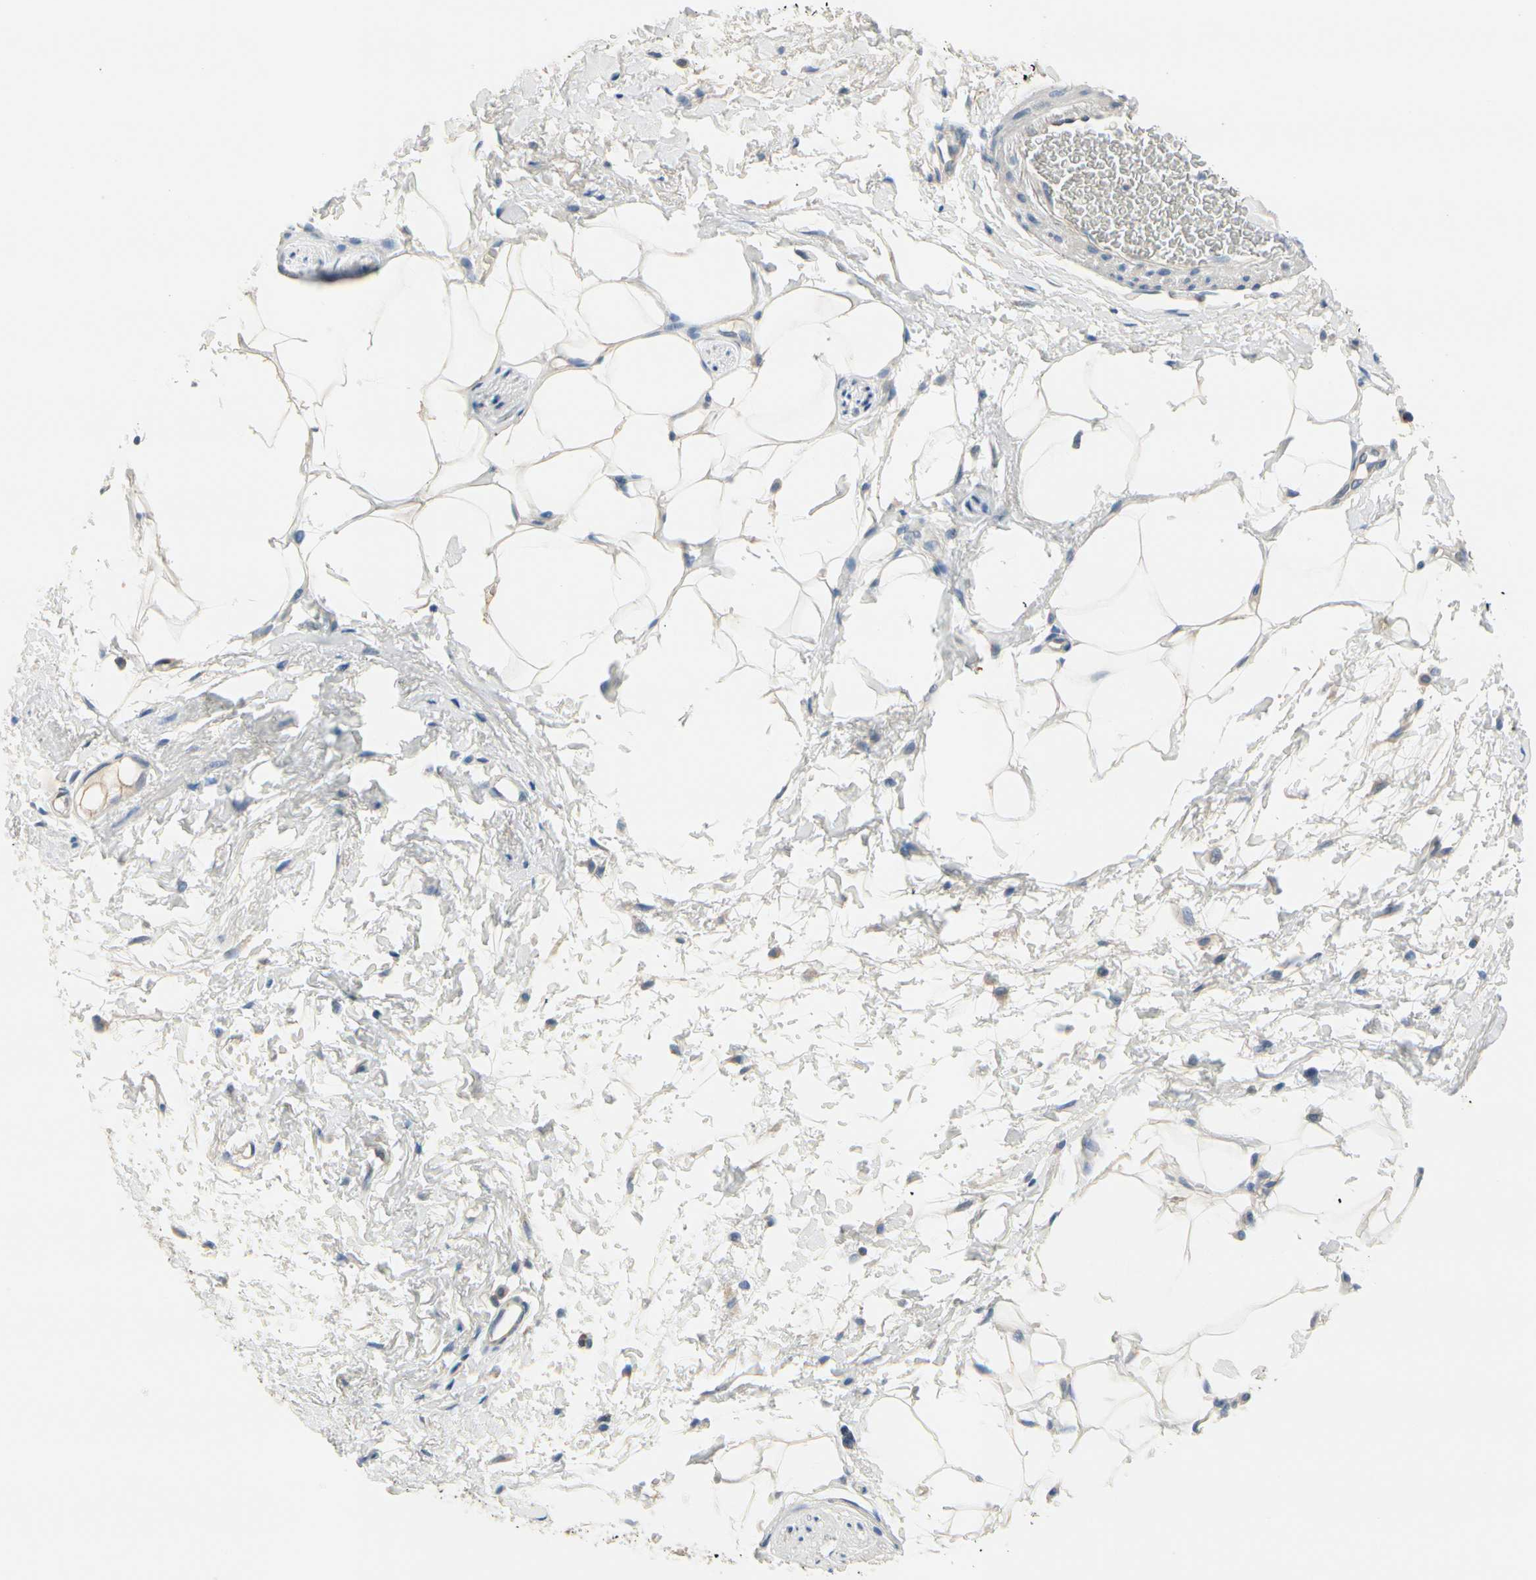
{"staining": {"intensity": "negative", "quantity": "none", "location": "none"}, "tissue": "adipose tissue", "cell_type": "Adipocytes", "image_type": "normal", "snomed": [{"axis": "morphology", "description": "Normal tissue, NOS"}, {"axis": "topography", "description": "Soft tissue"}, {"axis": "topography", "description": "Peripheral nerve tissue"}], "caption": "IHC histopathology image of benign human adipose tissue stained for a protein (brown), which shows no staining in adipocytes. Brightfield microscopy of IHC stained with DAB (3,3'-diaminobenzidine) (brown) and hematoxylin (blue), captured at high magnification.", "gene": "CKAP2", "patient": {"sex": "female", "age": 71}}